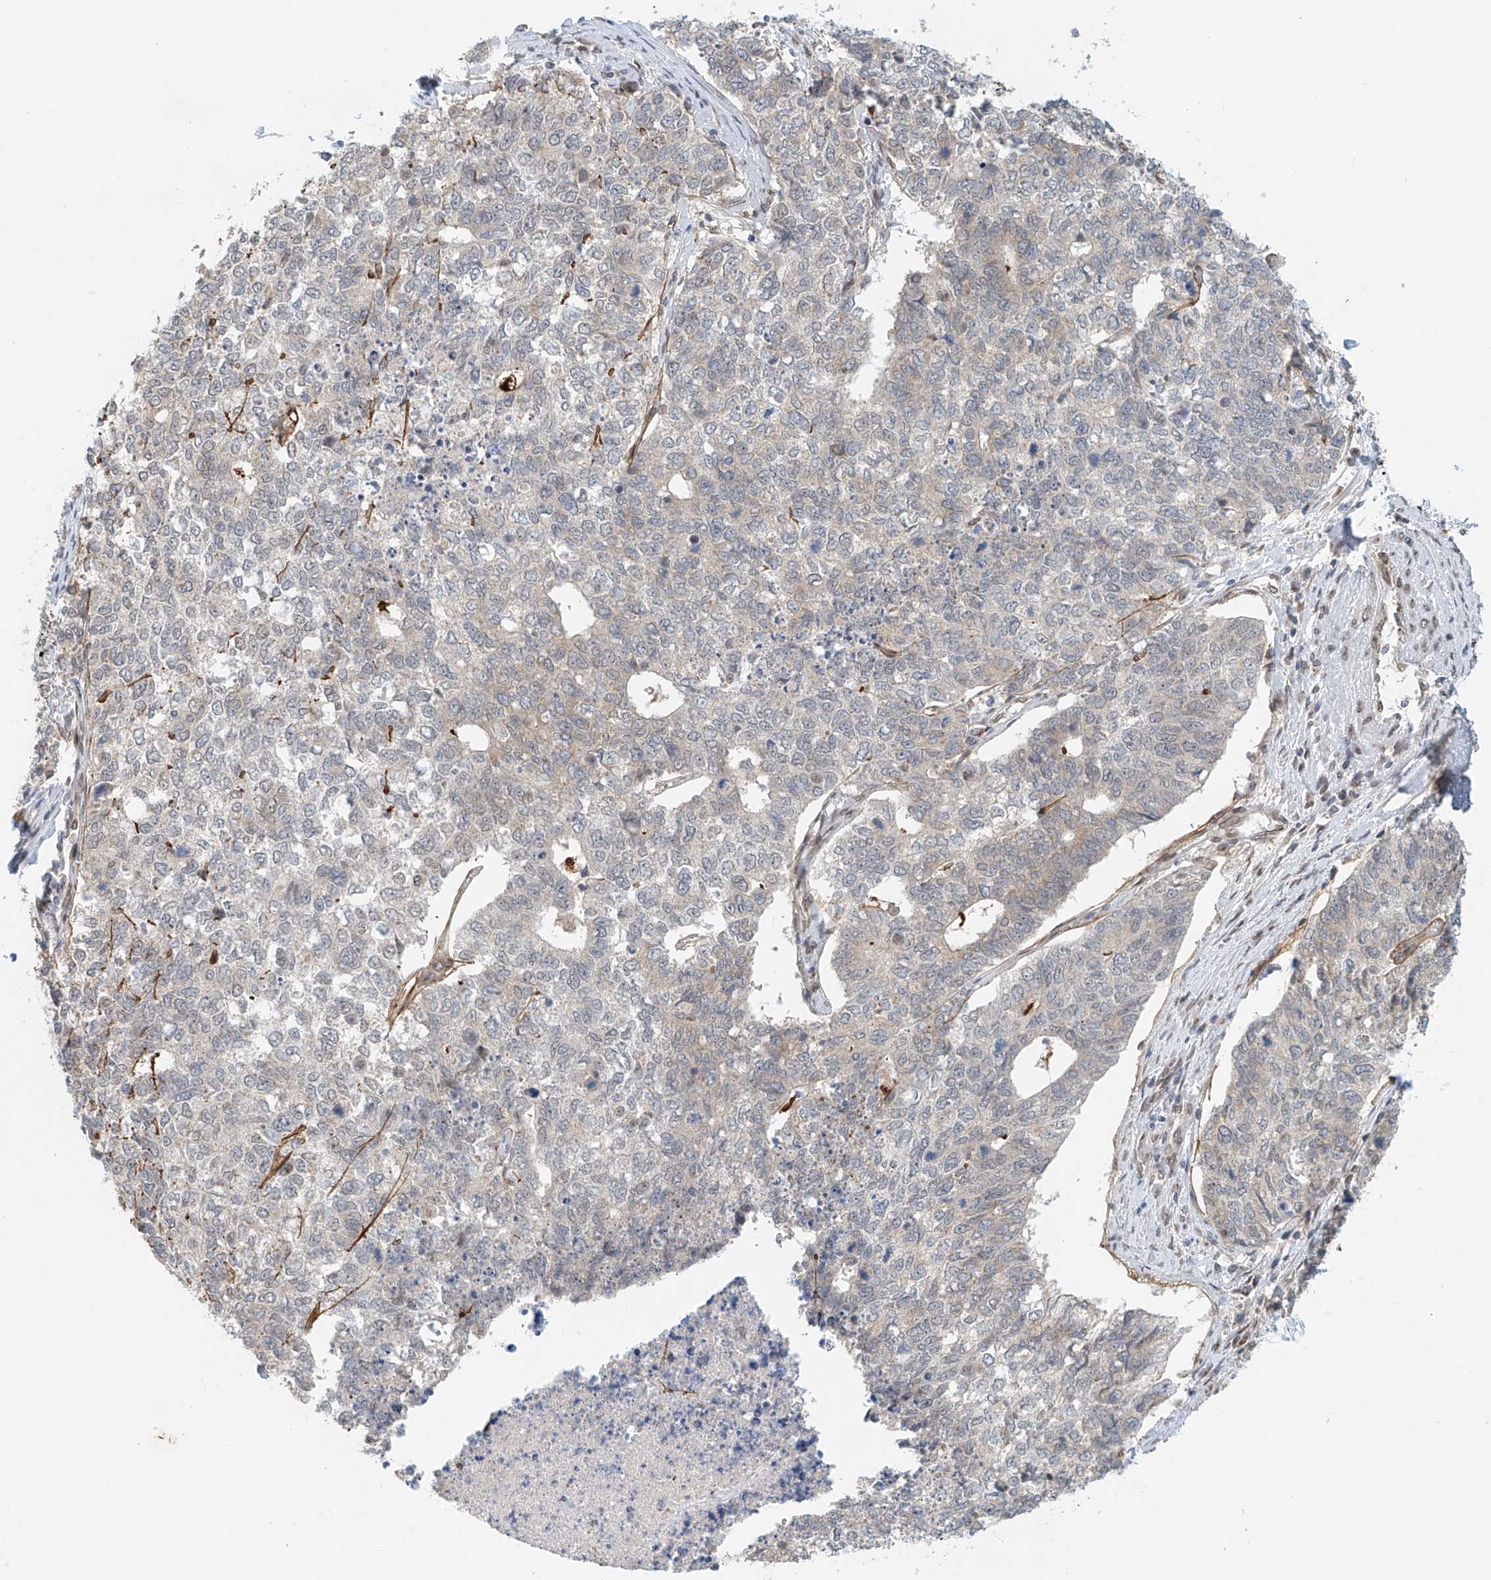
{"staining": {"intensity": "negative", "quantity": "none", "location": "none"}, "tissue": "cervical cancer", "cell_type": "Tumor cells", "image_type": "cancer", "snomed": [{"axis": "morphology", "description": "Squamous cell carcinoma, NOS"}, {"axis": "topography", "description": "Cervix"}], "caption": "A micrograph of cervical cancer (squamous cell carcinoma) stained for a protein exhibits no brown staining in tumor cells.", "gene": "STARD9", "patient": {"sex": "female", "age": 63}}